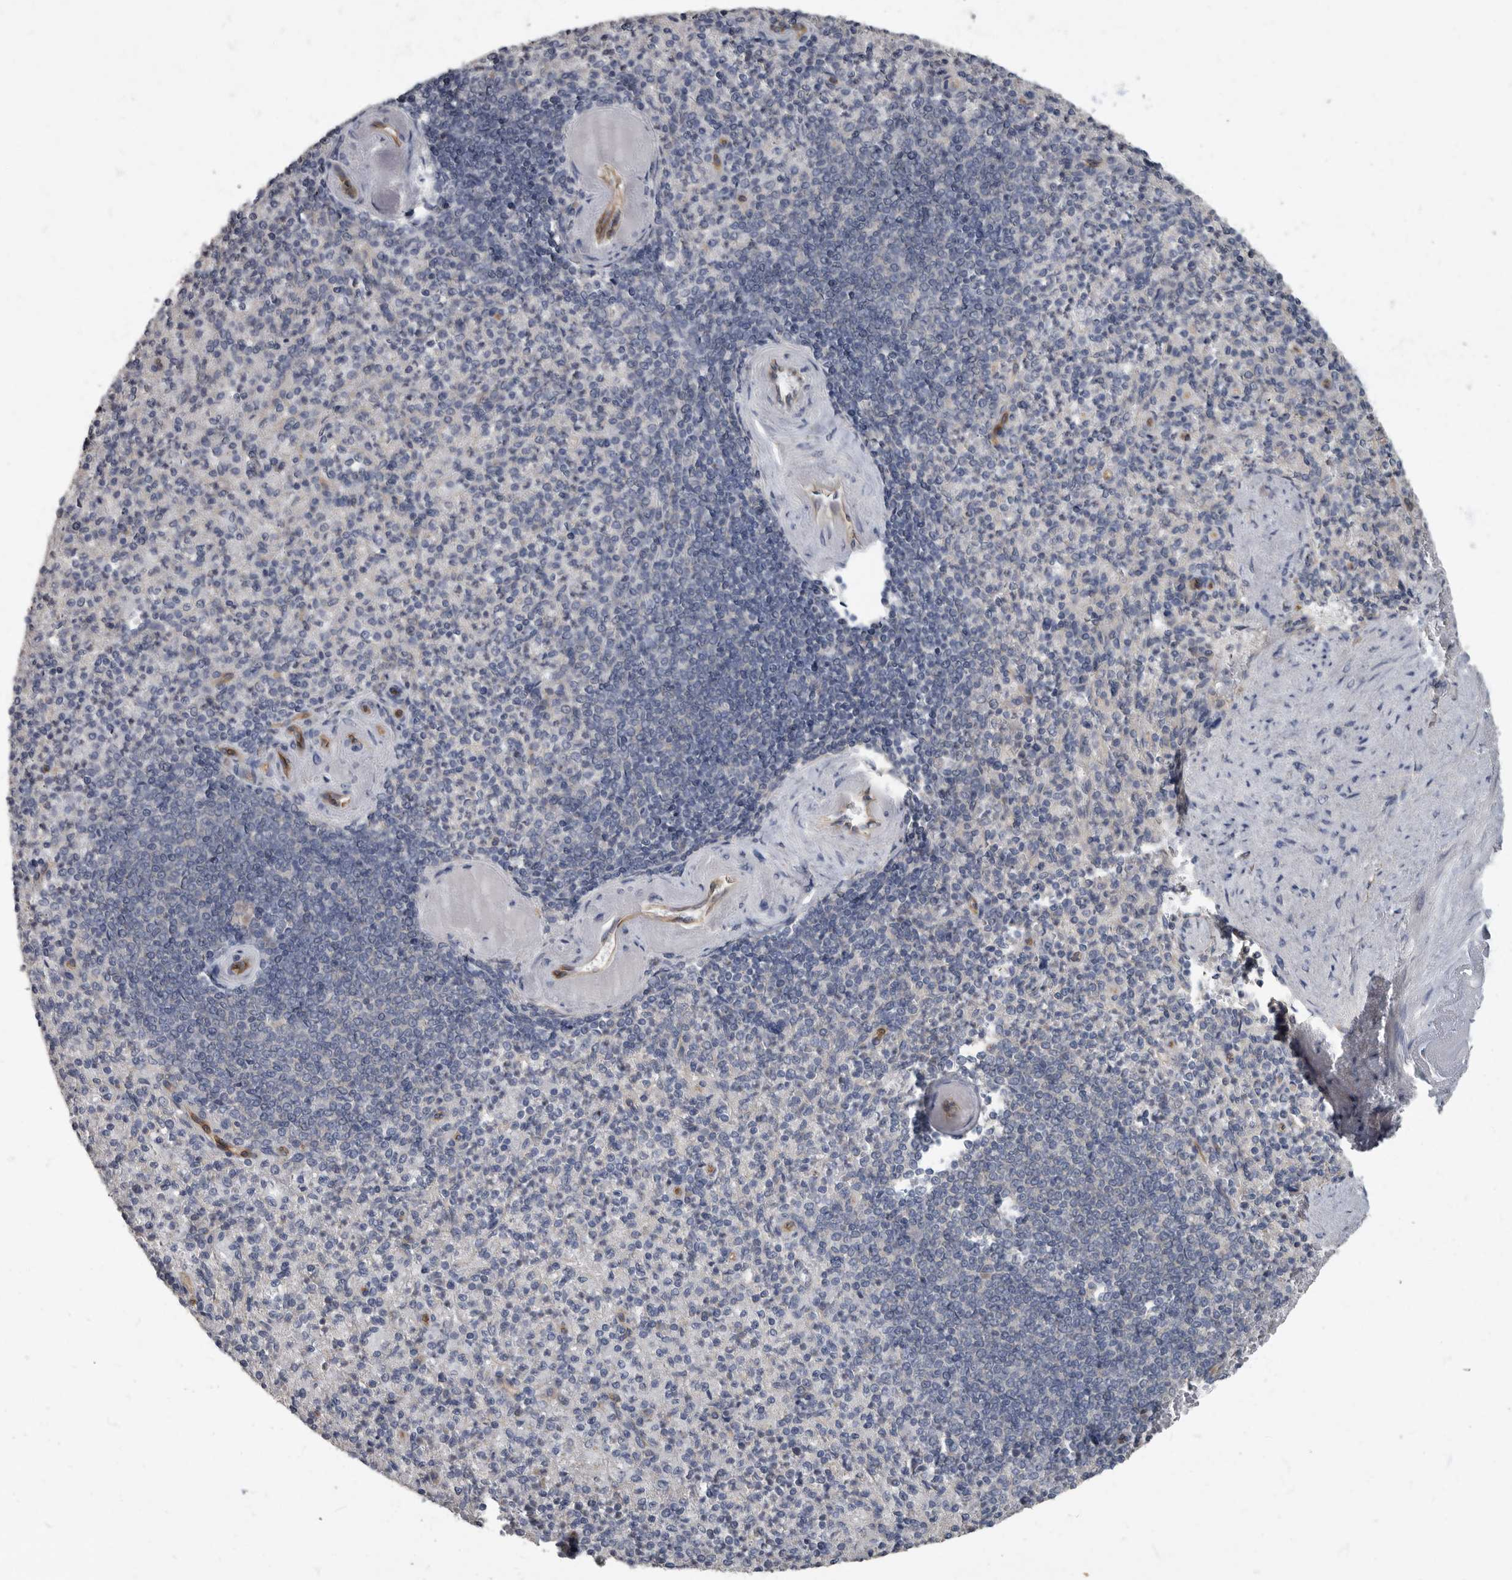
{"staining": {"intensity": "negative", "quantity": "none", "location": "none"}, "tissue": "spleen", "cell_type": "Cells in red pulp", "image_type": "normal", "snomed": [{"axis": "morphology", "description": "Normal tissue, NOS"}, {"axis": "topography", "description": "Spleen"}], "caption": "The image shows no staining of cells in red pulp in benign spleen.", "gene": "PDK1", "patient": {"sex": "female", "age": 74}}